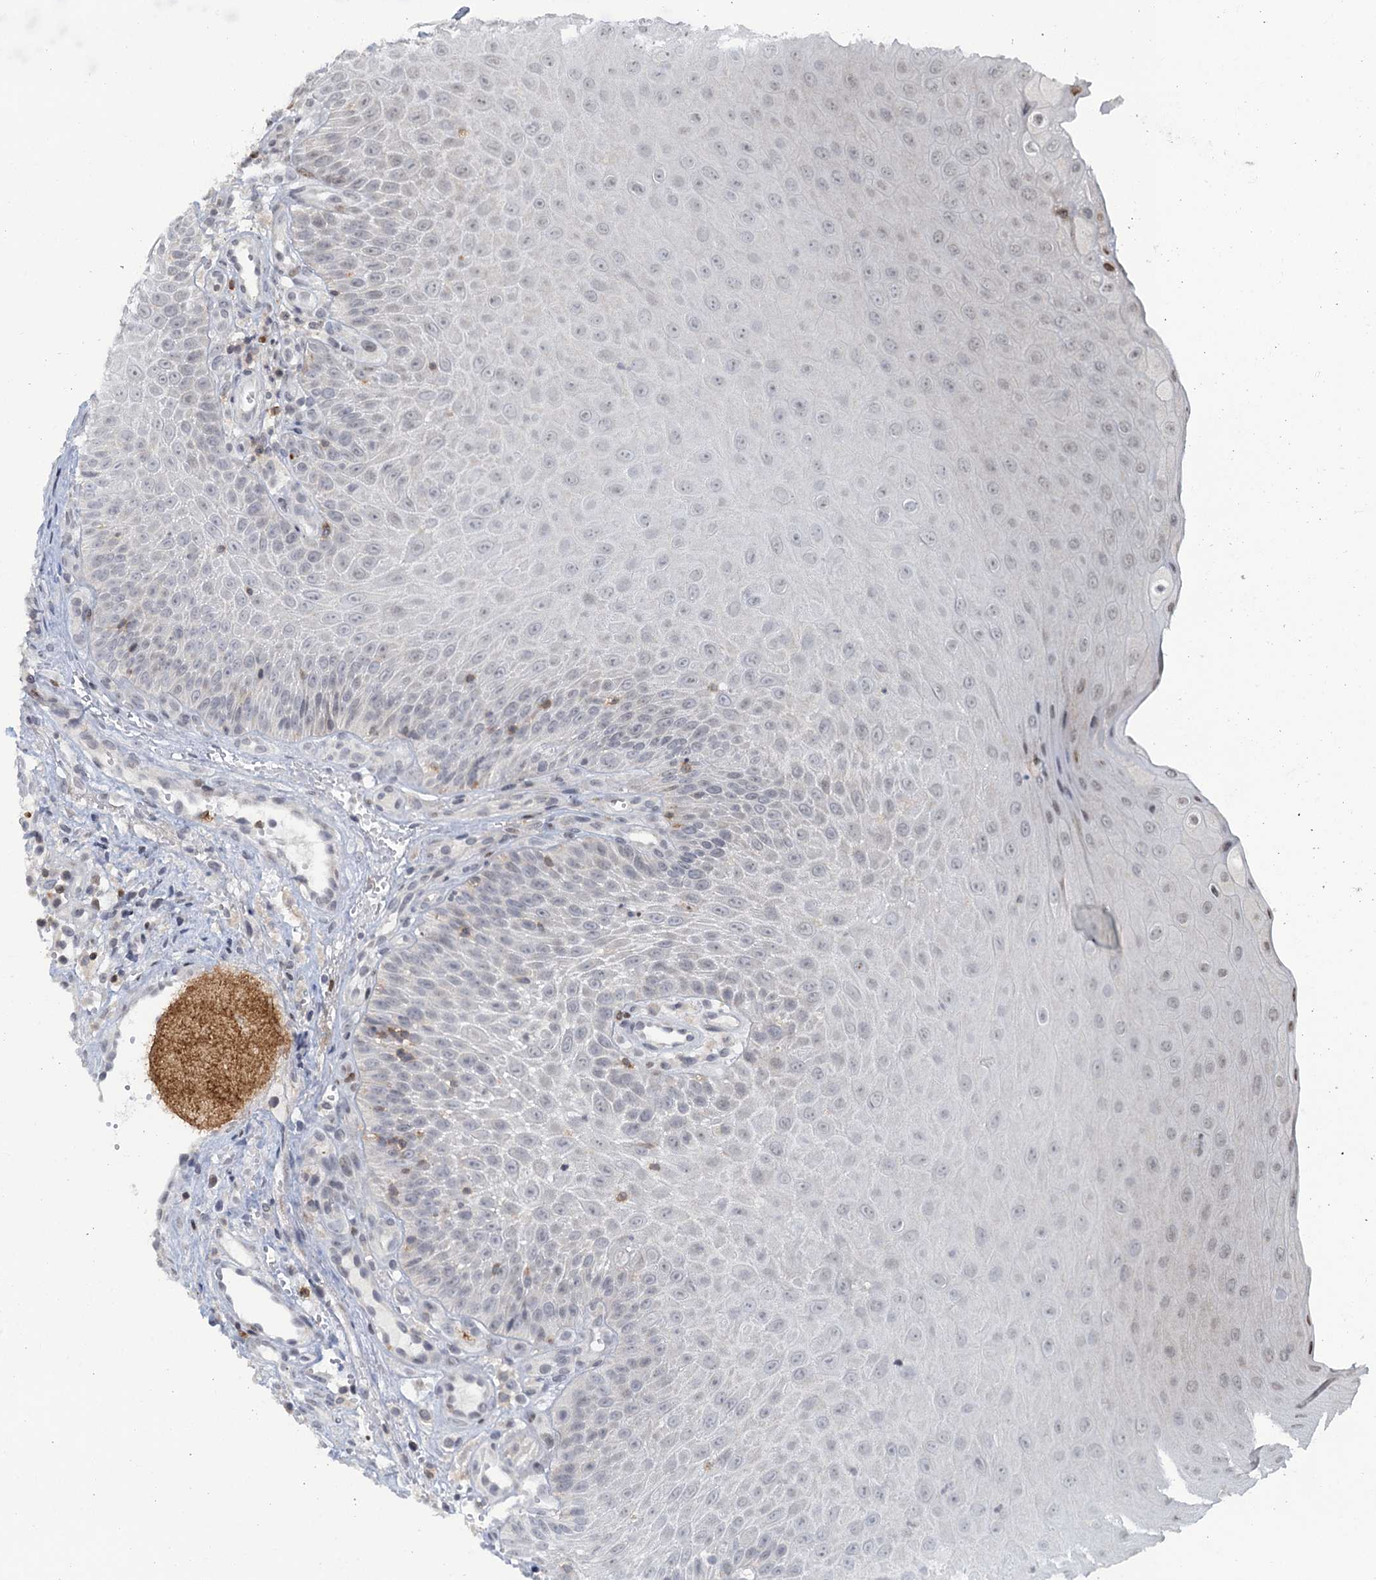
{"staining": {"intensity": "weak", "quantity": "<25%", "location": "cytoplasmic/membranous"}, "tissue": "oral mucosa", "cell_type": "Squamous epithelial cells", "image_type": "normal", "snomed": [{"axis": "morphology", "description": "Normal tissue, NOS"}, {"axis": "topography", "description": "Oral tissue"}], "caption": "Immunohistochemical staining of normal oral mucosa displays no significant staining in squamous epithelial cells.", "gene": "FYB1", "patient": {"sex": "female", "age": 13}}